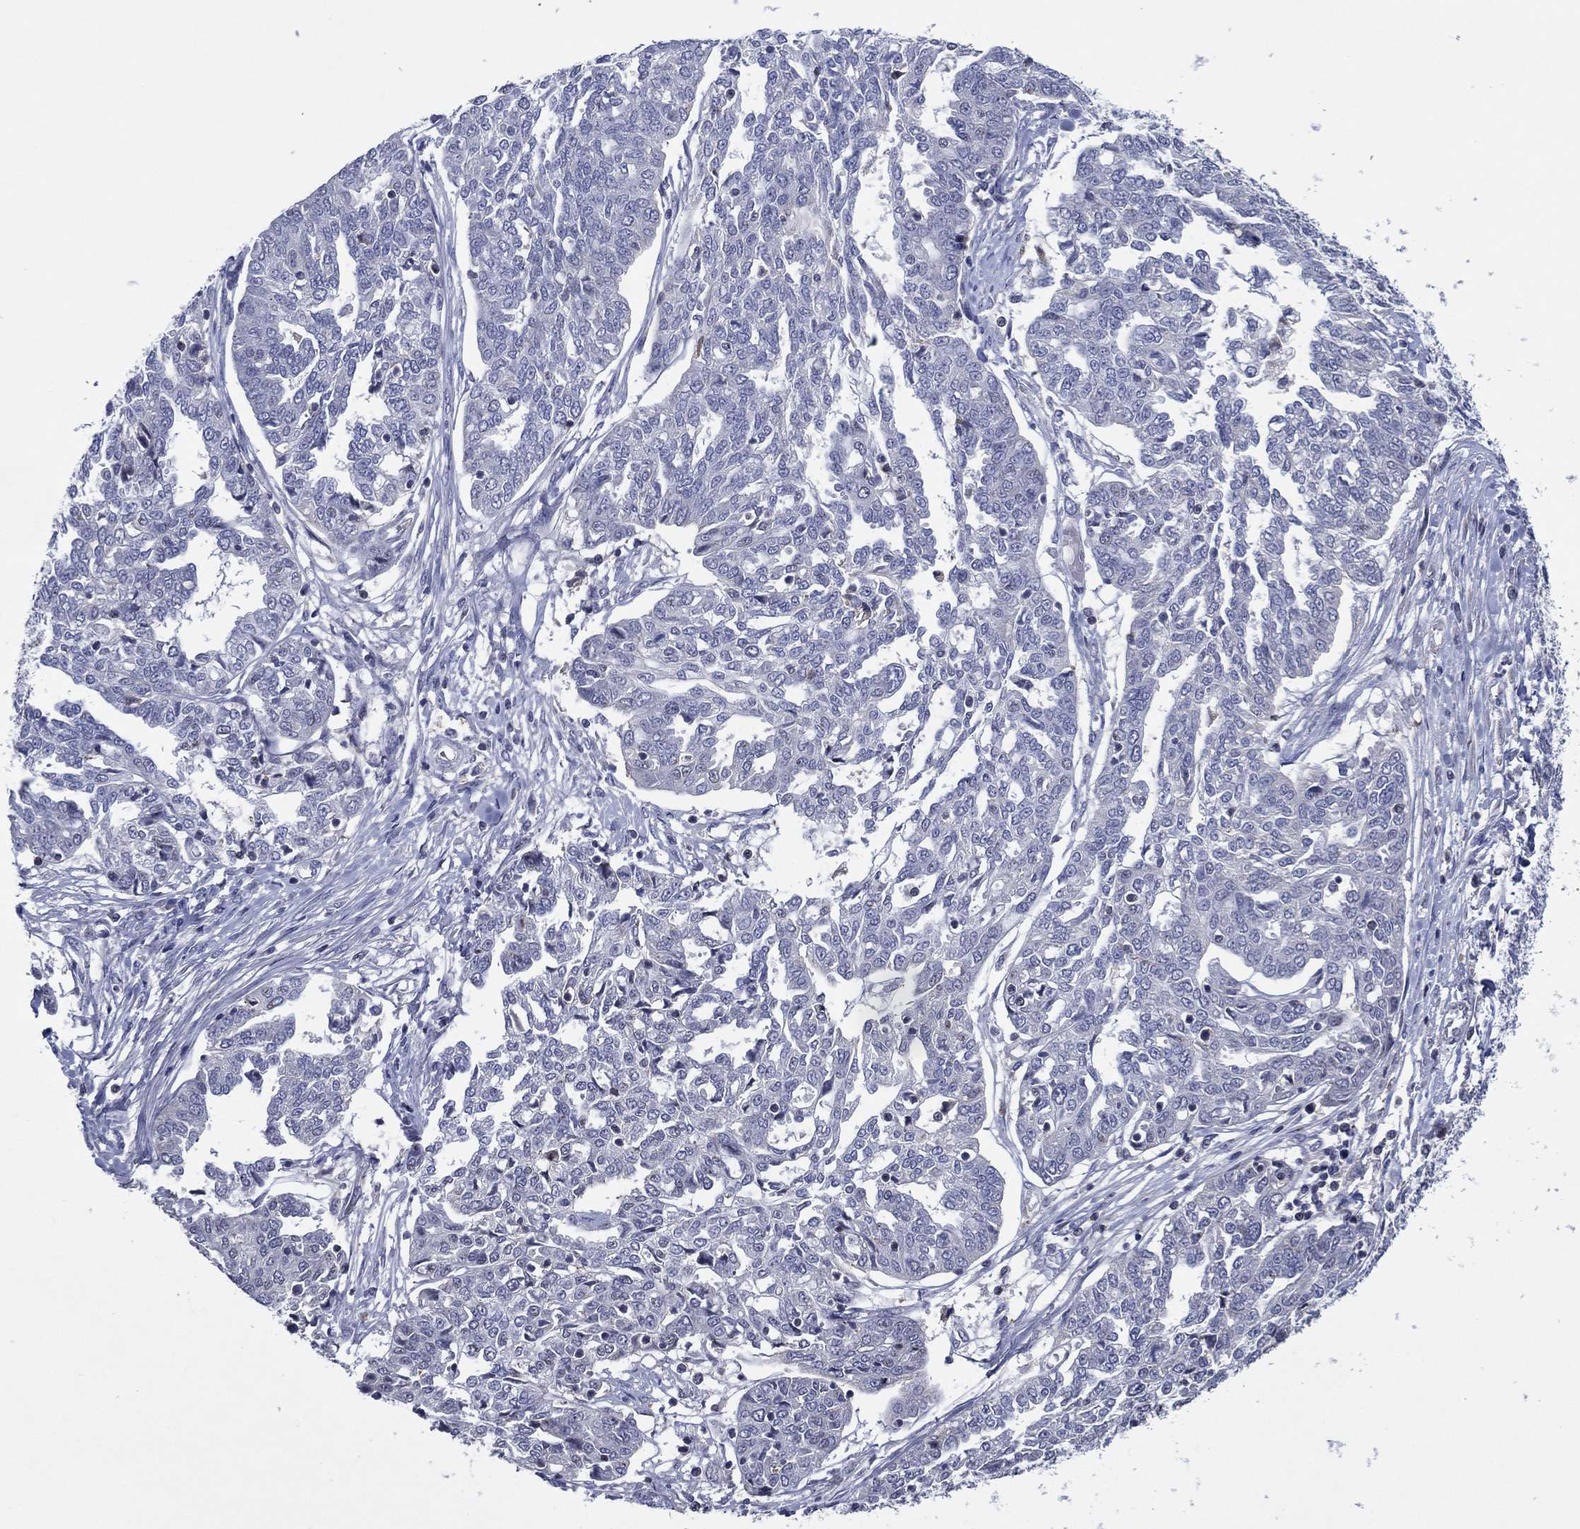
{"staining": {"intensity": "negative", "quantity": "none", "location": "none"}, "tissue": "ovarian cancer", "cell_type": "Tumor cells", "image_type": "cancer", "snomed": [{"axis": "morphology", "description": "Cystadenocarcinoma, serous, NOS"}, {"axis": "topography", "description": "Ovary"}], "caption": "The IHC micrograph has no significant expression in tumor cells of ovarian cancer tissue. Nuclei are stained in blue.", "gene": "TRIM31", "patient": {"sex": "female", "age": 67}}